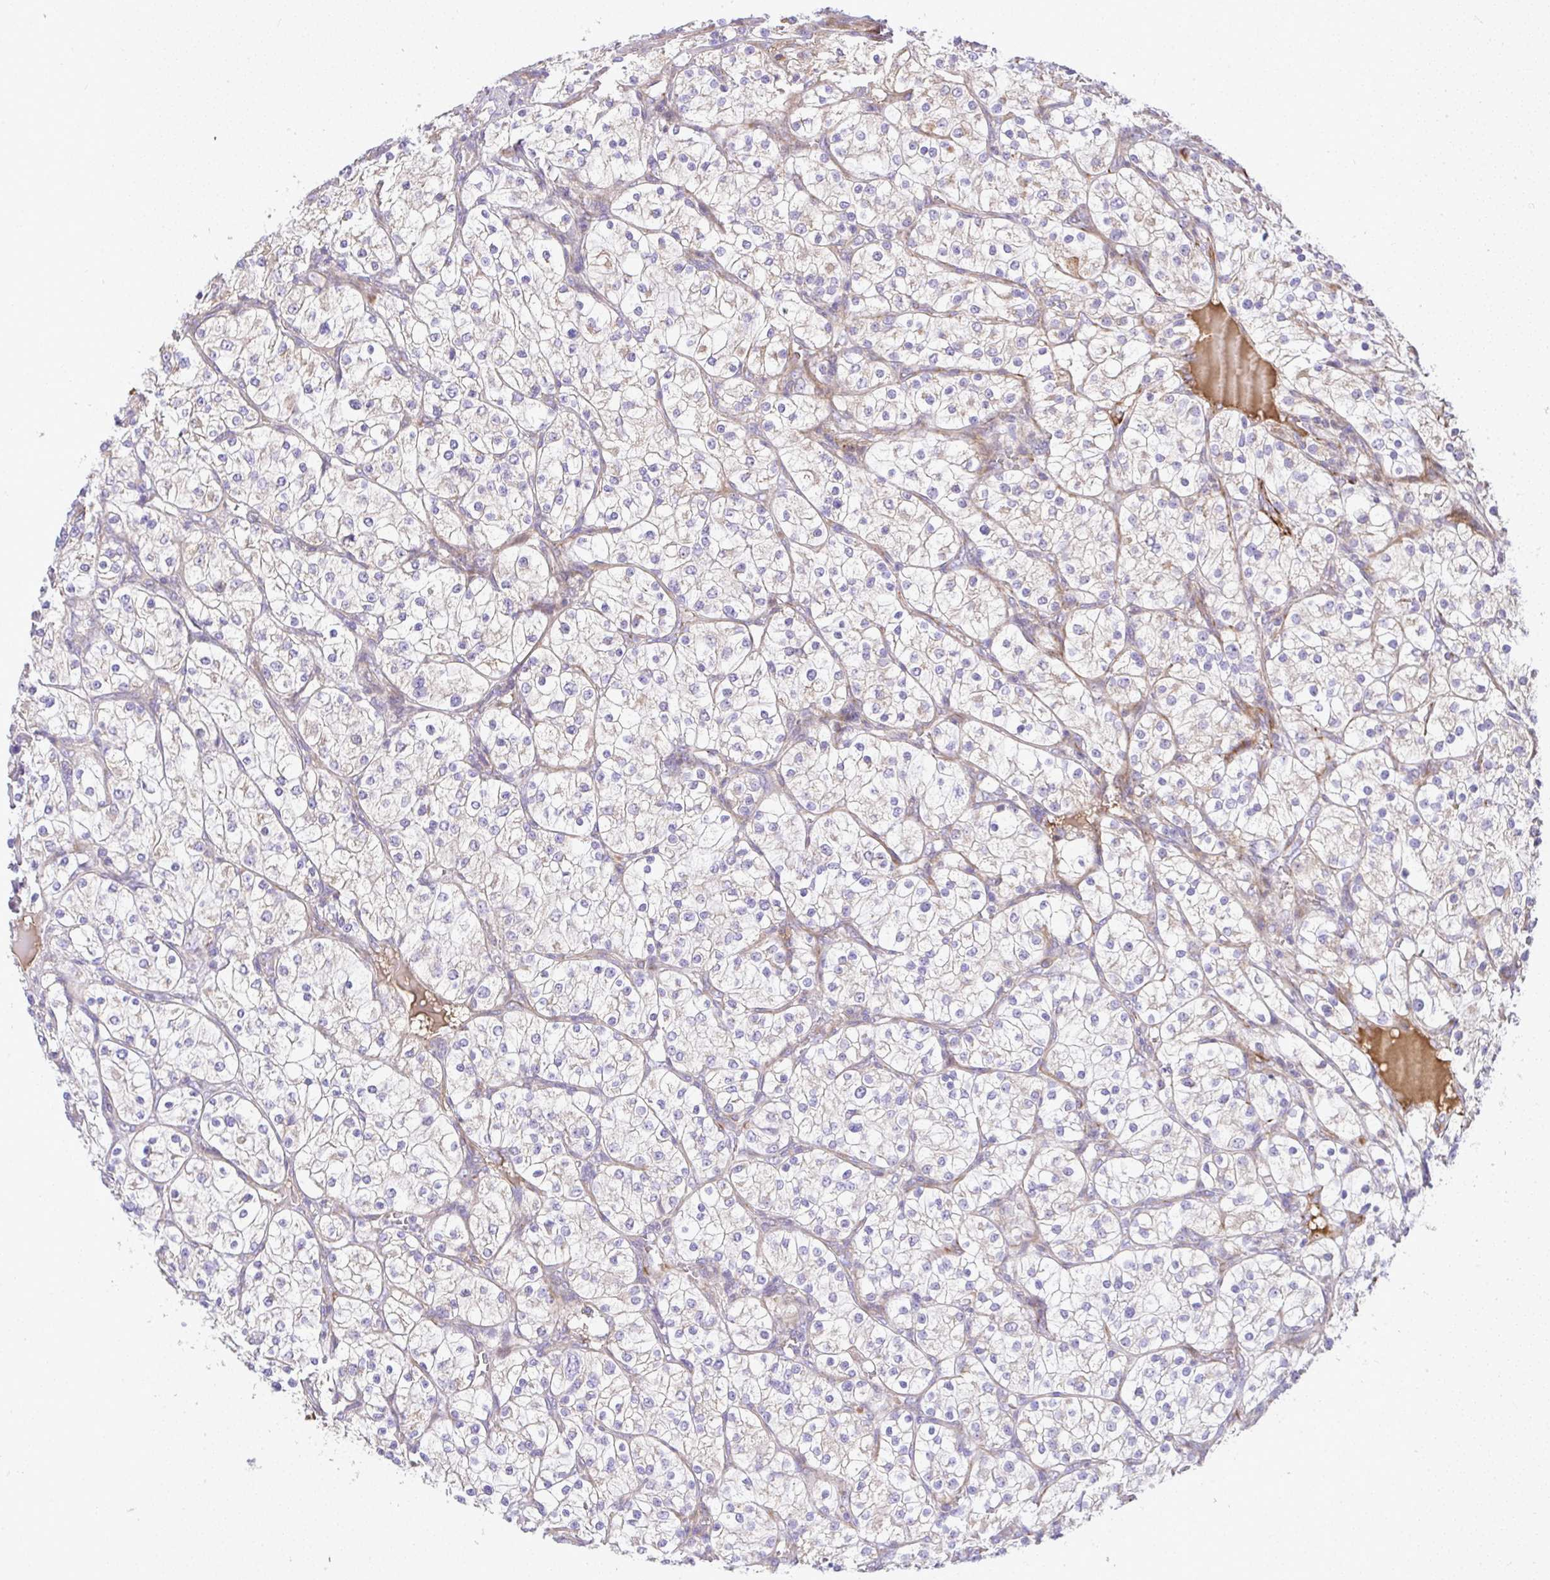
{"staining": {"intensity": "negative", "quantity": "none", "location": "none"}, "tissue": "renal cancer", "cell_type": "Tumor cells", "image_type": "cancer", "snomed": [{"axis": "morphology", "description": "Adenocarcinoma, NOS"}, {"axis": "topography", "description": "Kidney"}], "caption": "High power microscopy micrograph of an immunohistochemistry (IHC) image of renal cancer, revealing no significant staining in tumor cells. (DAB IHC, high magnification).", "gene": "GRID2", "patient": {"sex": "male", "age": 80}}